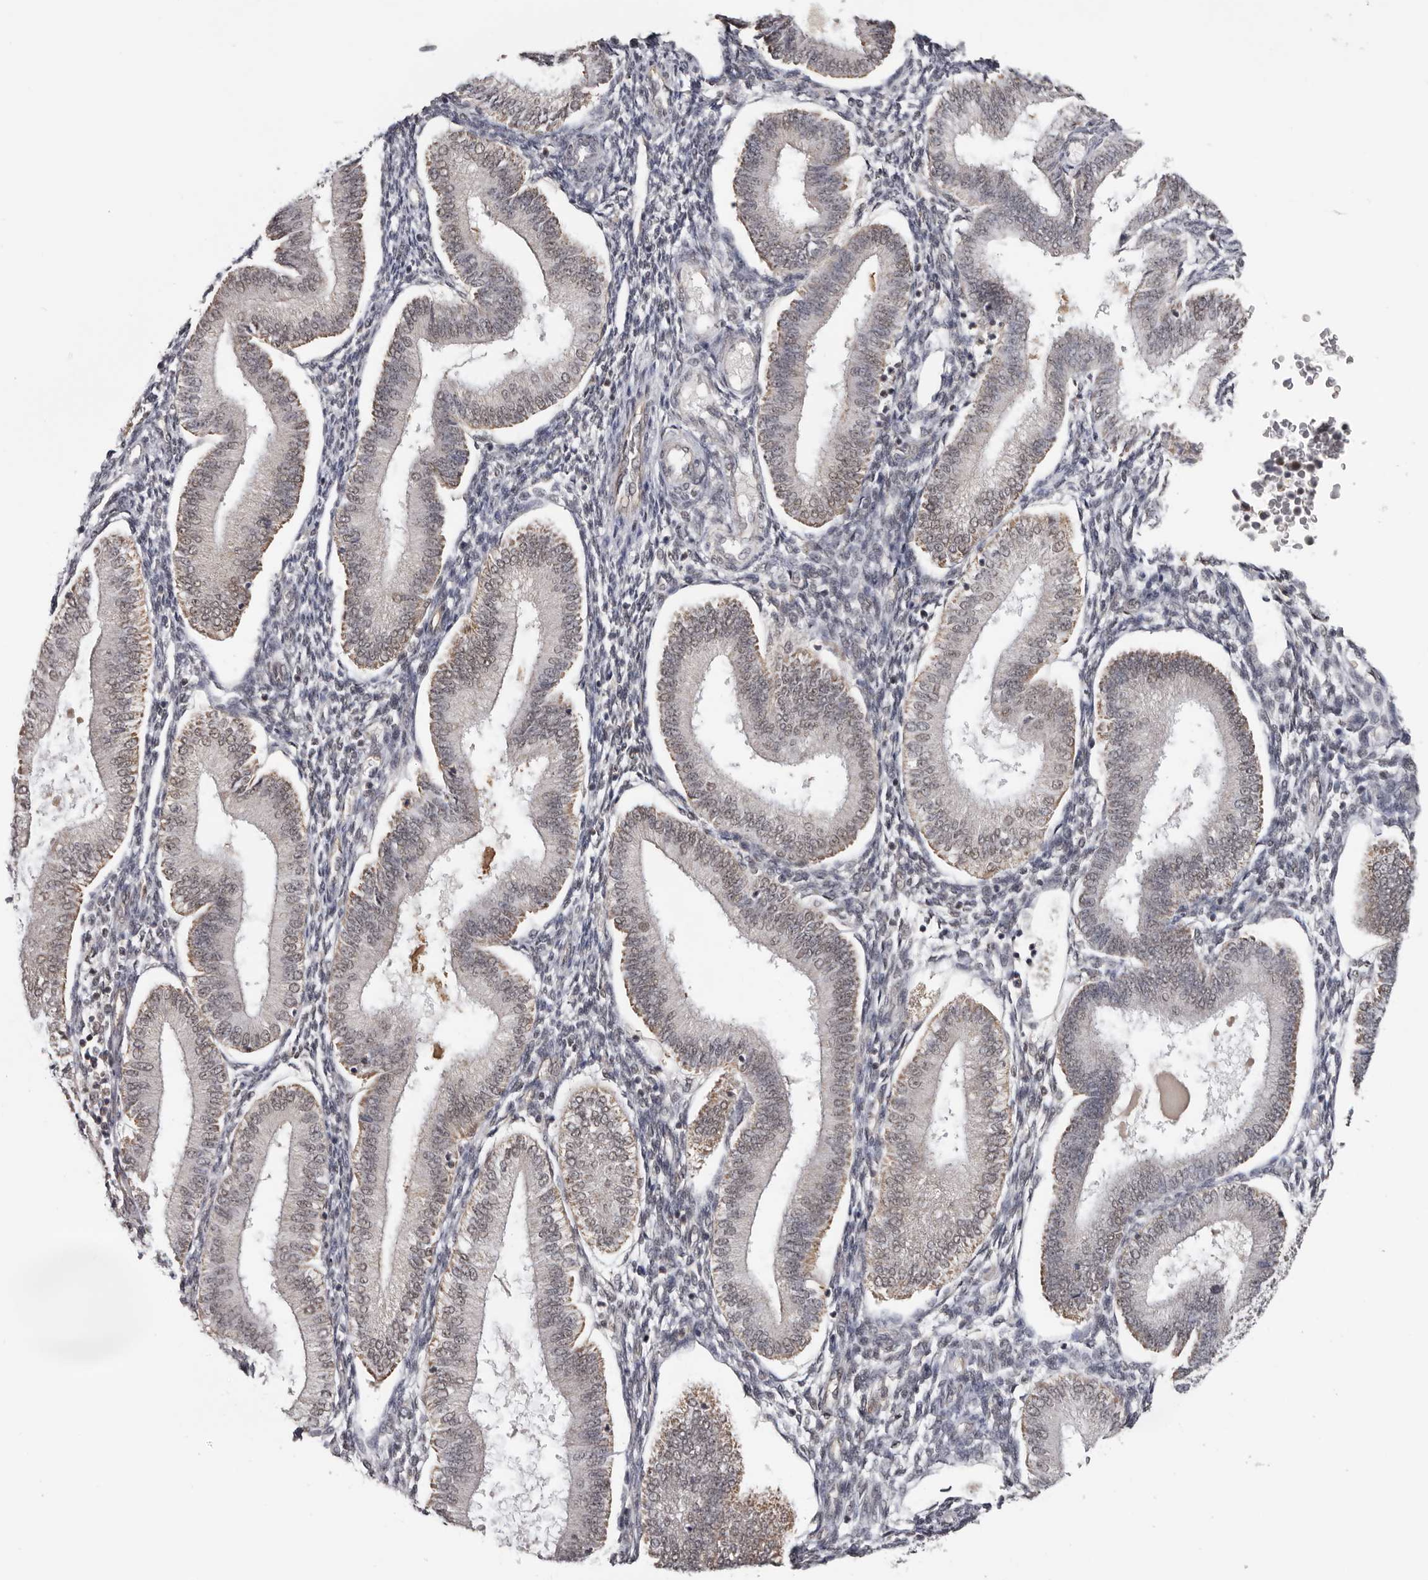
{"staining": {"intensity": "negative", "quantity": "none", "location": "none"}, "tissue": "endometrium", "cell_type": "Cells in endometrial stroma", "image_type": "normal", "snomed": [{"axis": "morphology", "description": "Normal tissue, NOS"}, {"axis": "topography", "description": "Endometrium"}], "caption": "Immunohistochemical staining of benign human endometrium displays no significant staining in cells in endometrial stroma. The staining was performed using DAB to visualize the protein expression in brown, while the nuclei were stained in blue with hematoxylin (Magnification: 20x).", "gene": "MOGAT2", "patient": {"sex": "female", "age": 39}}